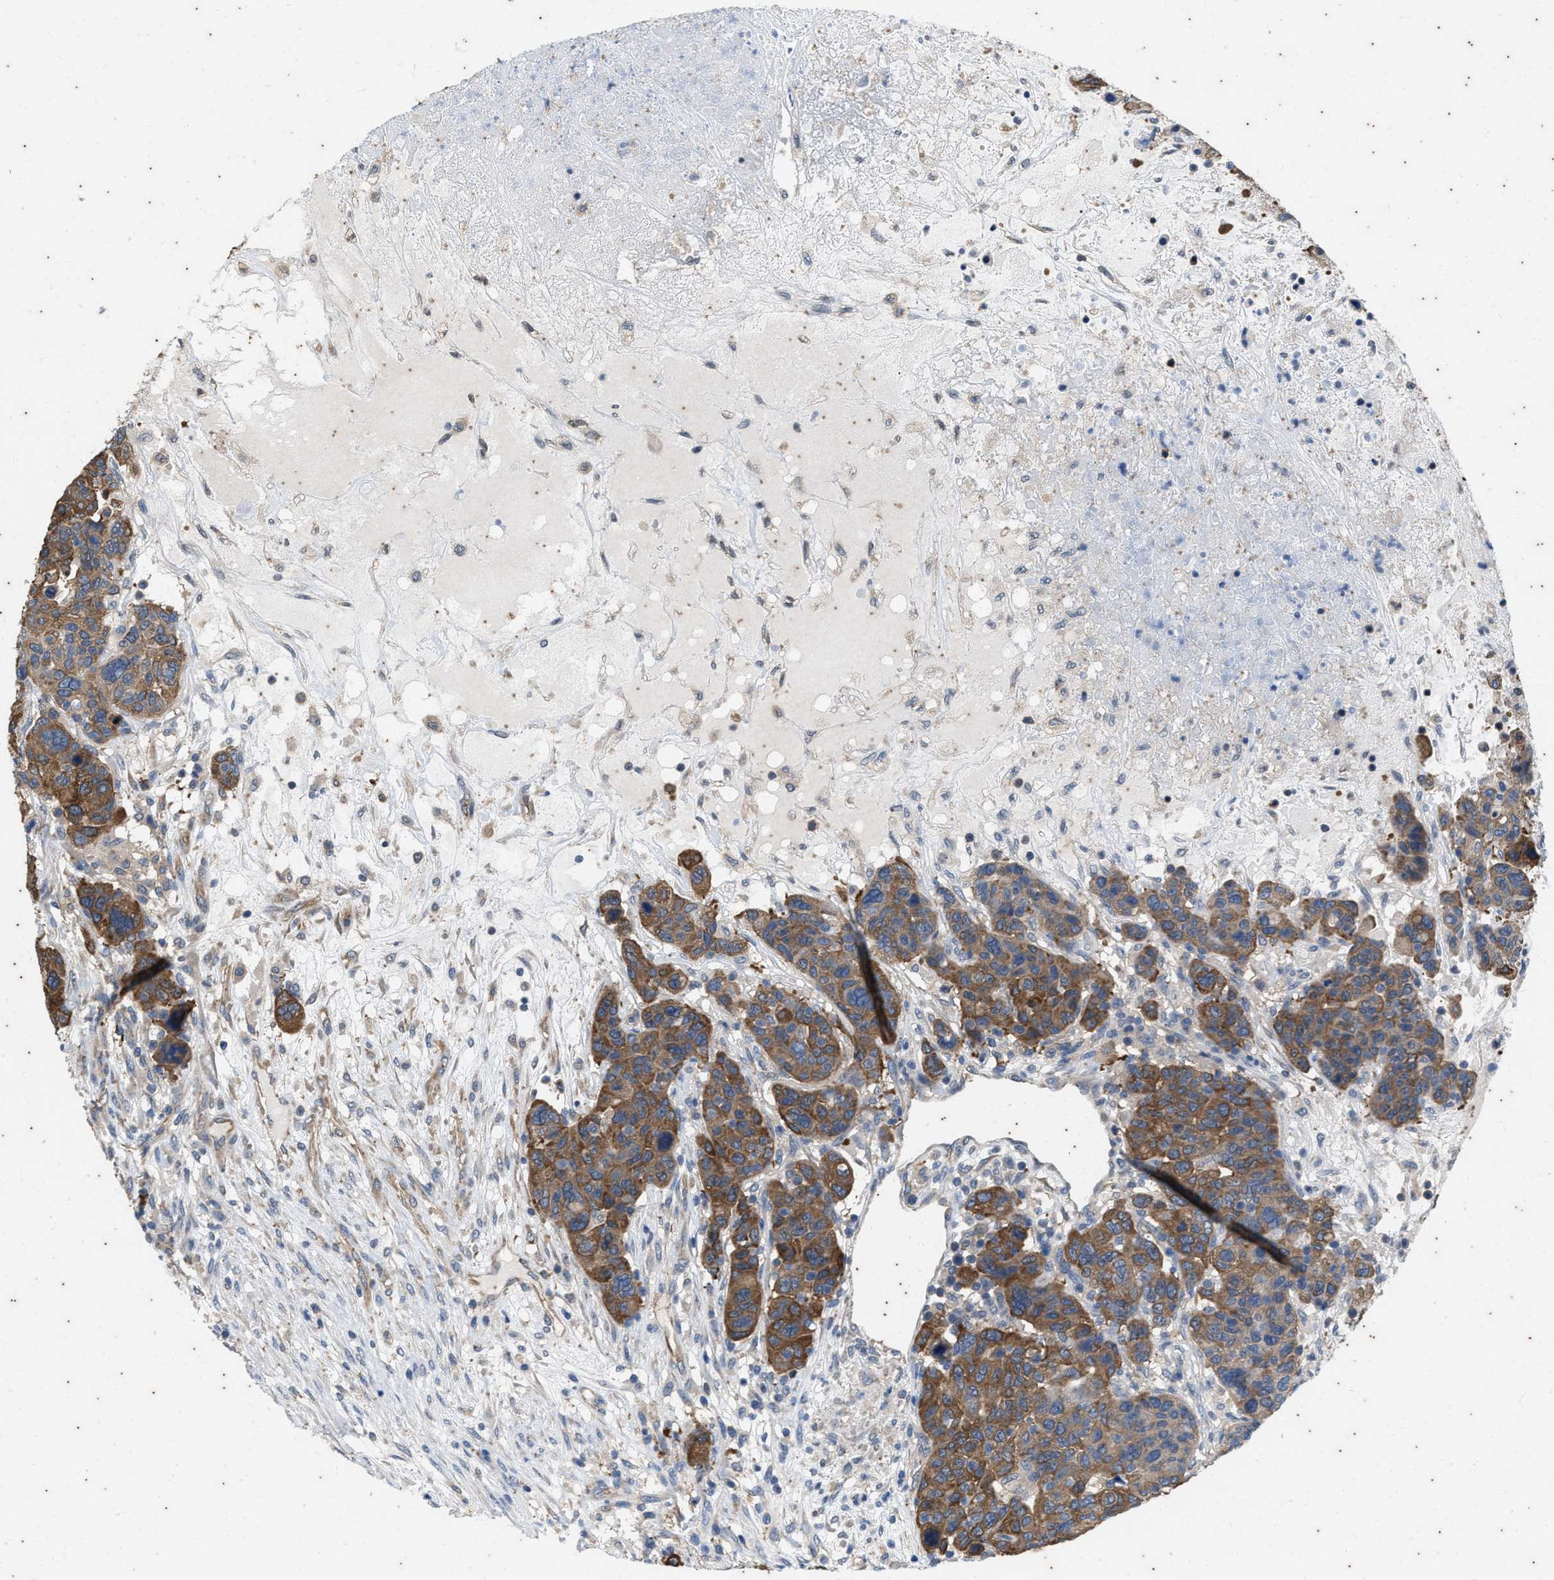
{"staining": {"intensity": "moderate", "quantity": ">75%", "location": "cytoplasmic/membranous"}, "tissue": "breast cancer", "cell_type": "Tumor cells", "image_type": "cancer", "snomed": [{"axis": "morphology", "description": "Duct carcinoma"}, {"axis": "topography", "description": "Breast"}], "caption": "Immunohistochemistry (IHC) image of neoplastic tissue: human infiltrating ductal carcinoma (breast) stained using immunohistochemistry (IHC) displays medium levels of moderate protein expression localized specifically in the cytoplasmic/membranous of tumor cells, appearing as a cytoplasmic/membranous brown color.", "gene": "COX19", "patient": {"sex": "female", "age": 37}}